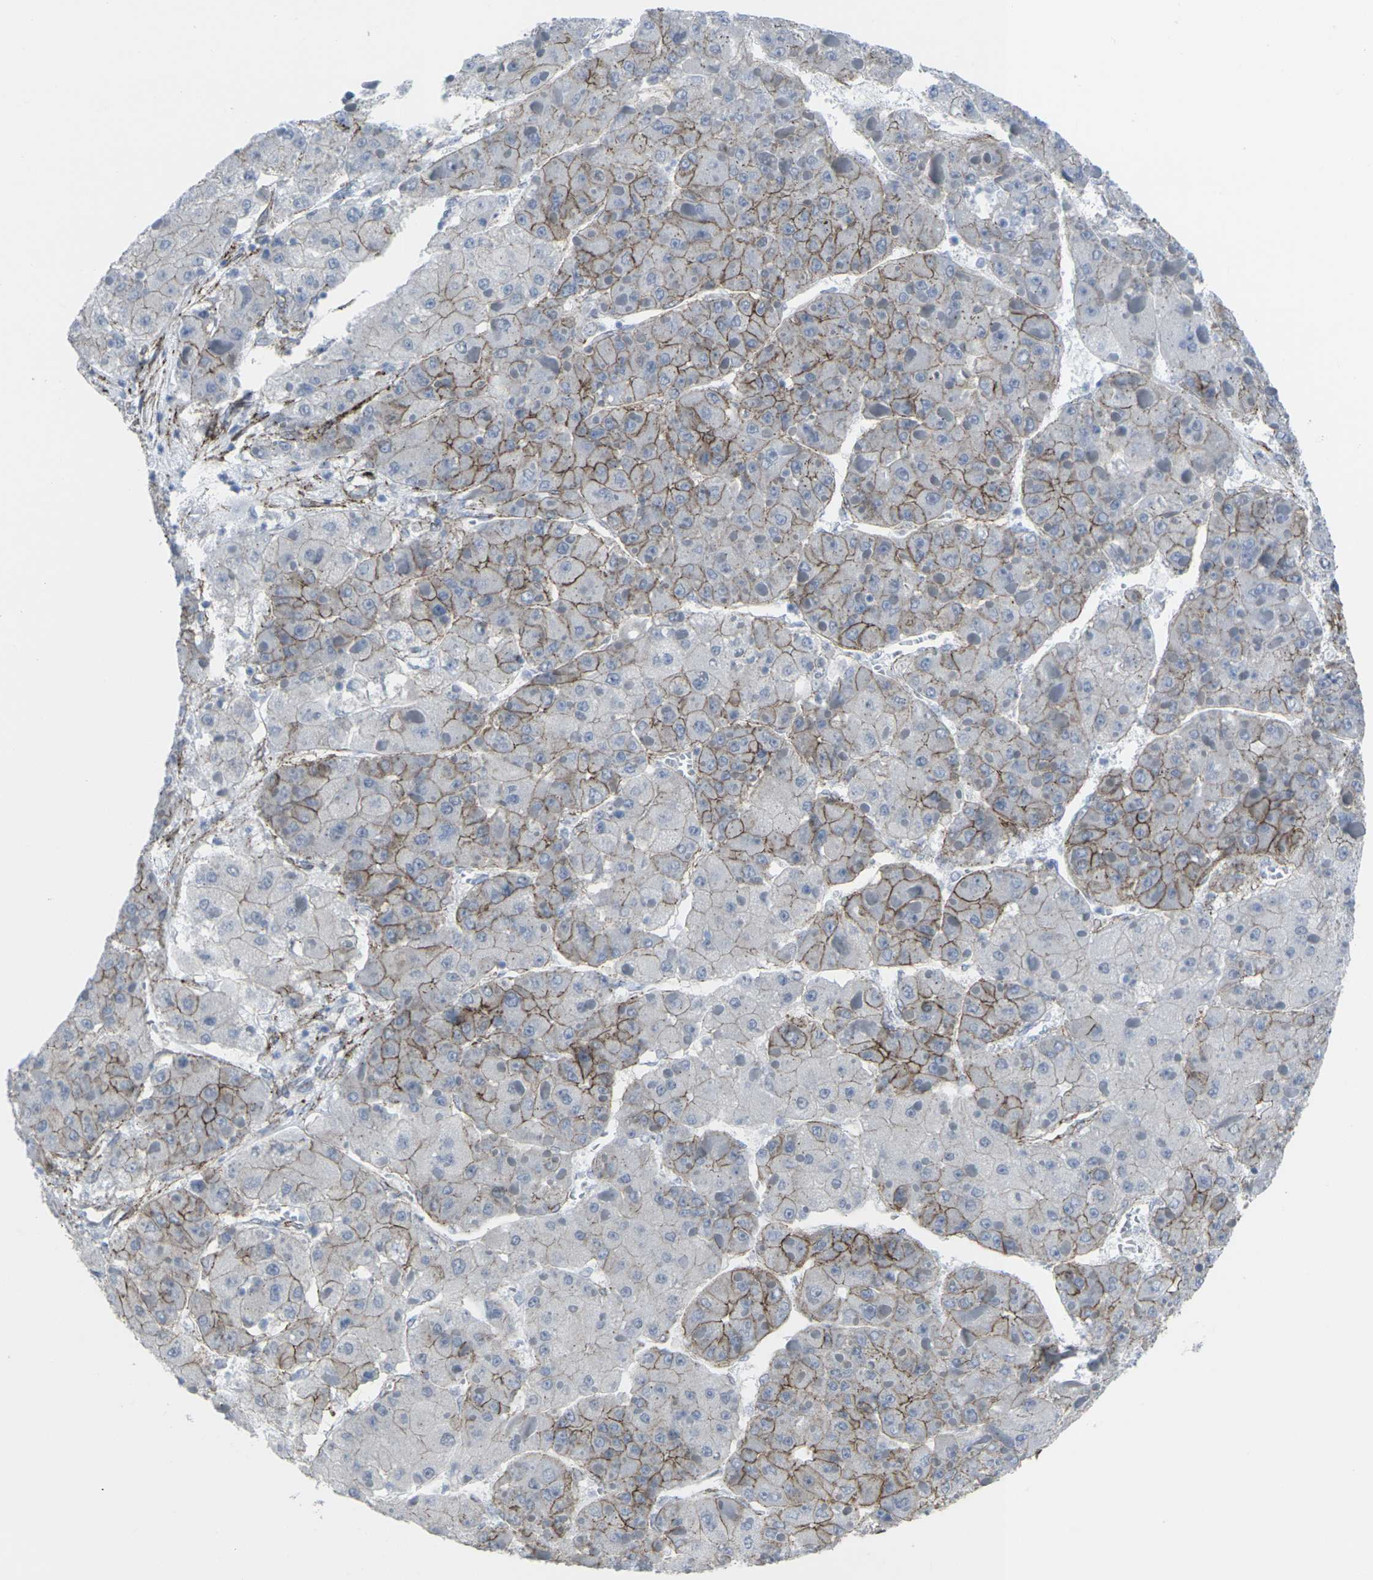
{"staining": {"intensity": "moderate", "quantity": "<25%", "location": "cytoplasmic/membranous"}, "tissue": "liver cancer", "cell_type": "Tumor cells", "image_type": "cancer", "snomed": [{"axis": "morphology", "description": "Carcinoma, Hepatocellular, NOS"}, {"axis": "topography", "description": "Liver"}], "caption": "Hepatocellular carcinoma (liver) stained with DAB immunohistochemistry reveals low levels of moderate cytoplasmic/membranous staining in approximately <25% of tumor cells. The staining was performed using DAB to visualize the protein expression in brown, while the nuclei were stained in blue with hematoxylin (Magnification: 20x).", "gene": "CDH11", "patient": {"sex": "female", "age": 73}}